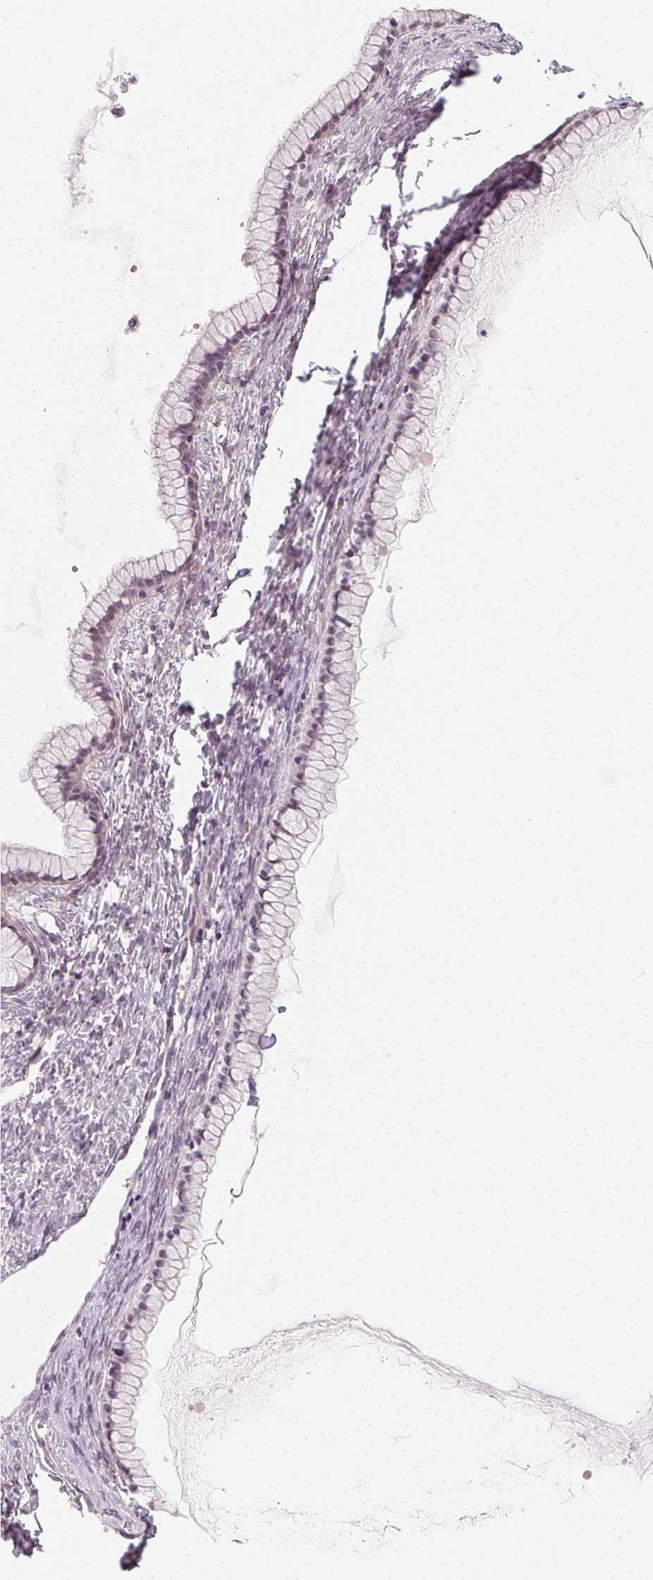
{"staining": {"intensity": "negative", "quantity": "none", "location": "none"}, "tissue": "ovarian cancer", "cell_type": "Tumor cells", "image_type": "cancer", "snomed": [{"axis": "morphology", "description": "Cystadenocarcinoma, mucinous, NOS"}, {"axis": "topography", "description": "Ovary"}], "caption": "Human ovarian mucinous cystadenocarcinoma stained for a protein using IHC demonstrates no positivity in tumor cells.", "gene": "CCDC96", "patient": {"sex": "female", "age": 41}}